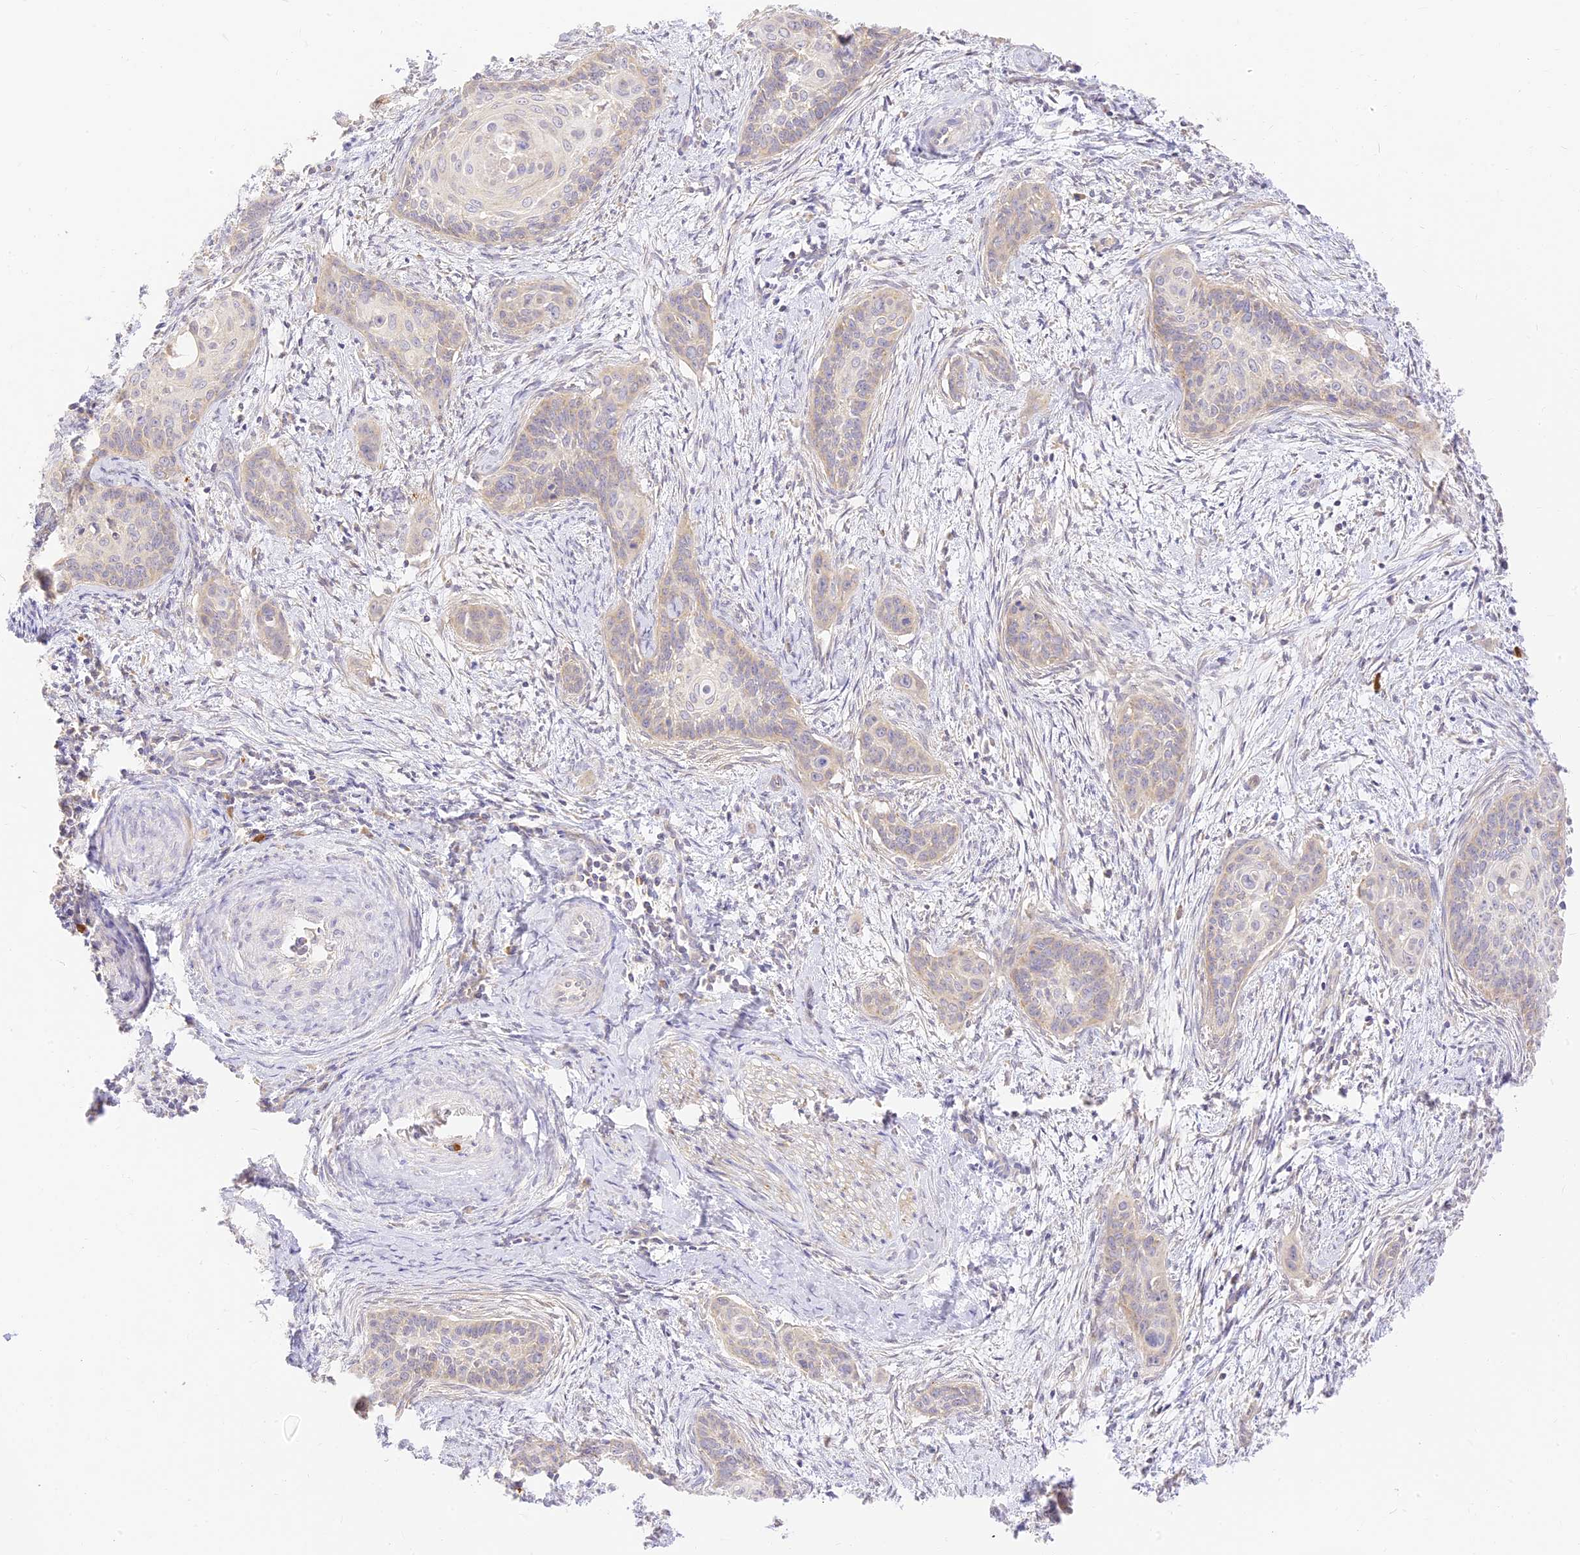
{"staining": {"intensity": "weak", "quantity": "<25%", "location": "cytoplasmic/membranous"}, "tissue": "cervical cancer", "cell_type": "Tumor cells", "image_type": "cancer", "snomed": [{"axis": "morphology", "description": "Squamous cell carcinoma, NOS"}, {"axis": "topography", "description": "Cervix"}], "caption": "Tumor cells are negative for protein expression in human squamous cell carcinoma (cervical).", "gene": "LRRC15", "patient": {"sex": "female", "age": 33}}